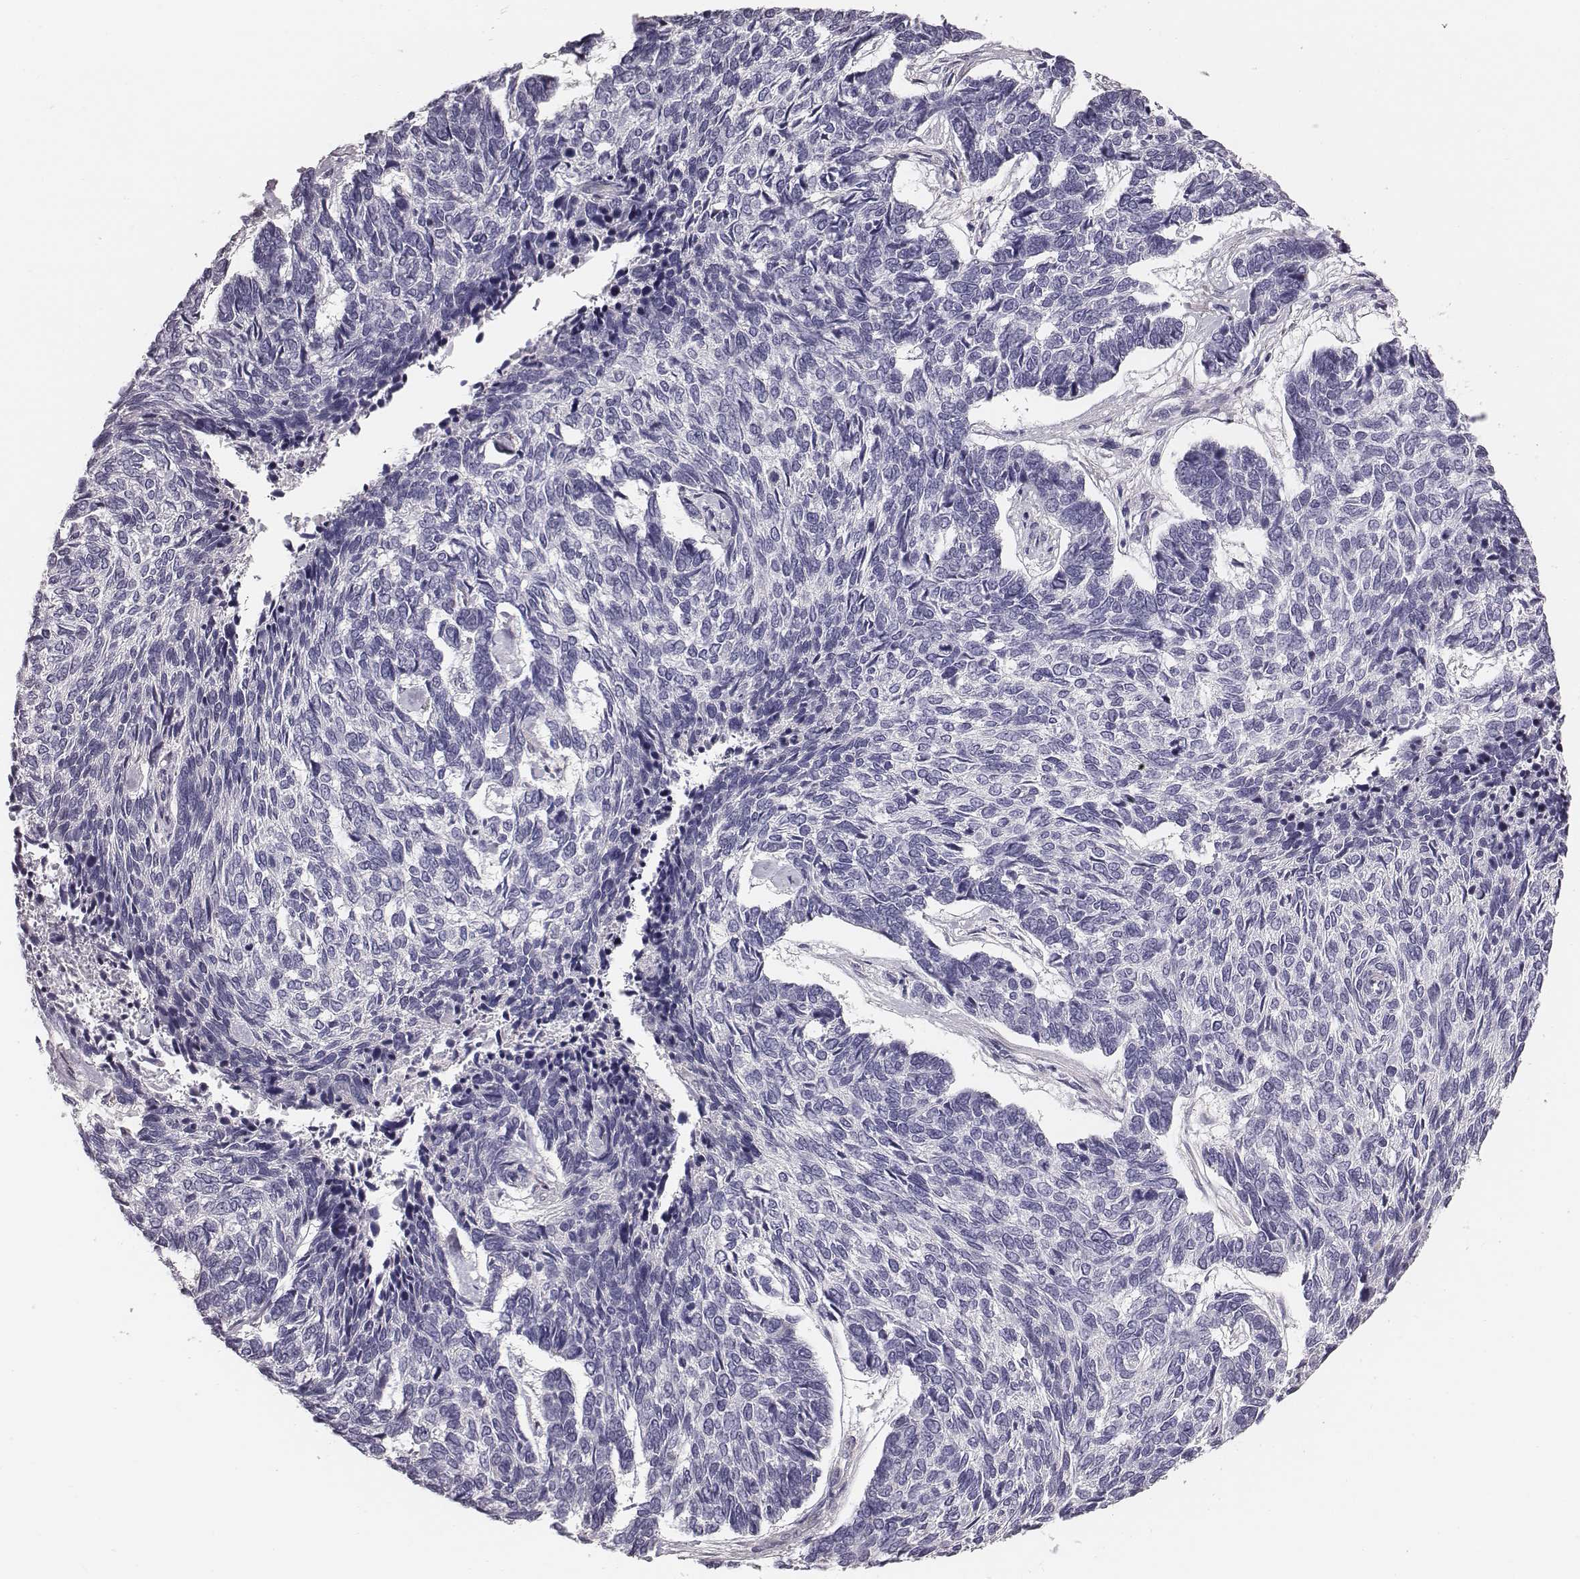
{"staining": {"intensity": "negative", "quantity": "none", "location": "none"}, "tissue": "skin cancer", "cell_type": "Tumor cells", "image_type": "cancer", "snomed": [{"axis": "morphology", "description": "Basal cell carcinoma"}, {"axis": "topography", "description": "Skin"}], "caption": "Image shows no significant protein staining in tumor cells of skin cancer.", "gene": "CRISP1", "patient": {"sex": "female", "age": 65}}